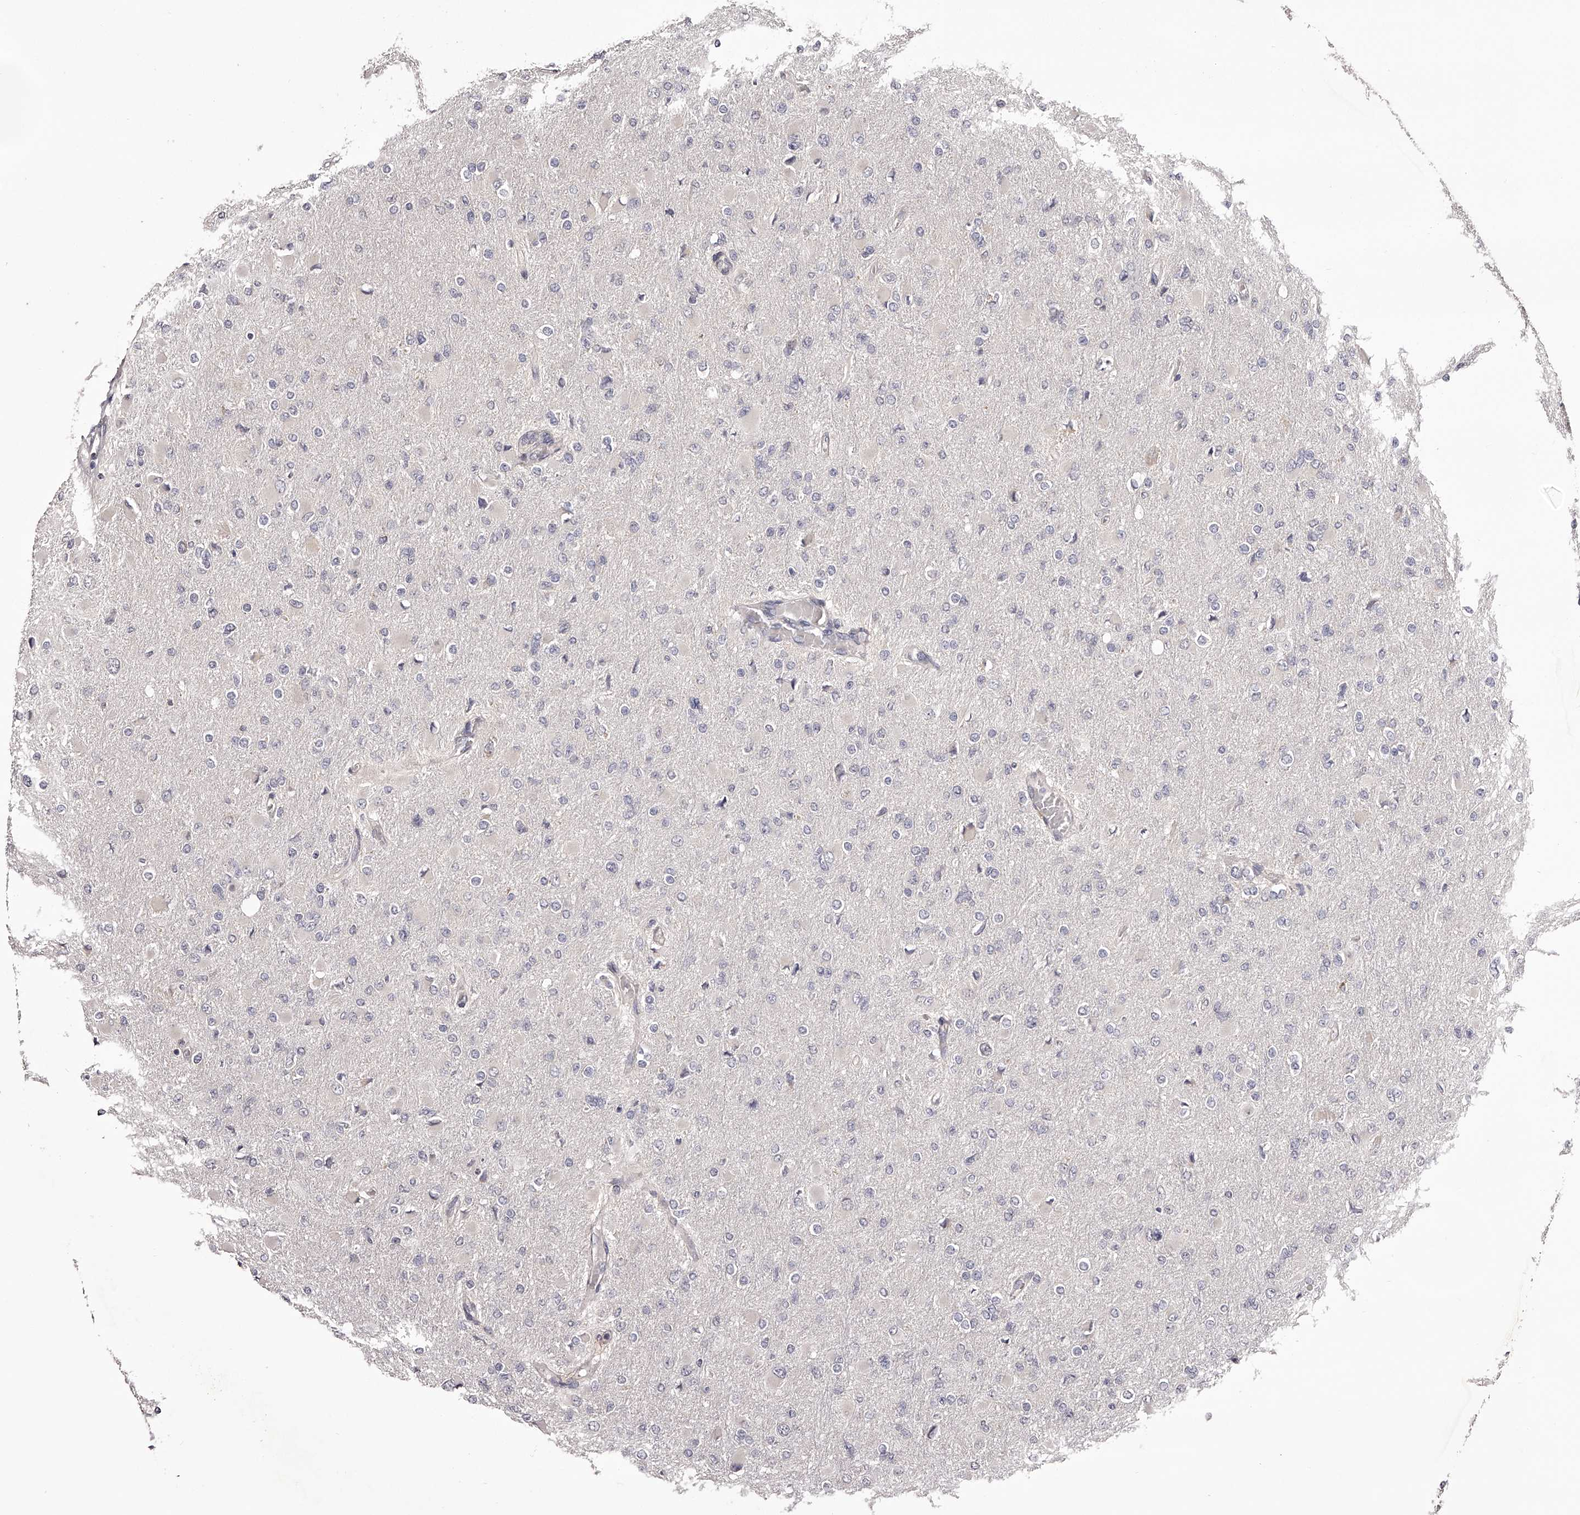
{"staining": {"intensity": "negative", "quantity": "none", "location": "none"}, "tissue": "glioma", "cell_type": "Tumor cells", "image_type": "cancer", "snomed": [{"axis": "morphology", "description": "Glioma, malignant, High grade"}, {"axis": "topography", "description": "Cerebral cortex"}], "caption": "This histopathology image is of malignant glioma (high-grade) stained with immunohistochemistry (IHC) to label a protein in brown with the nuclei are counter-stained blue. There is no expression in tumor cells.", "gene": "ODF2L", "patient": {"sex": "female", "age": 36}}